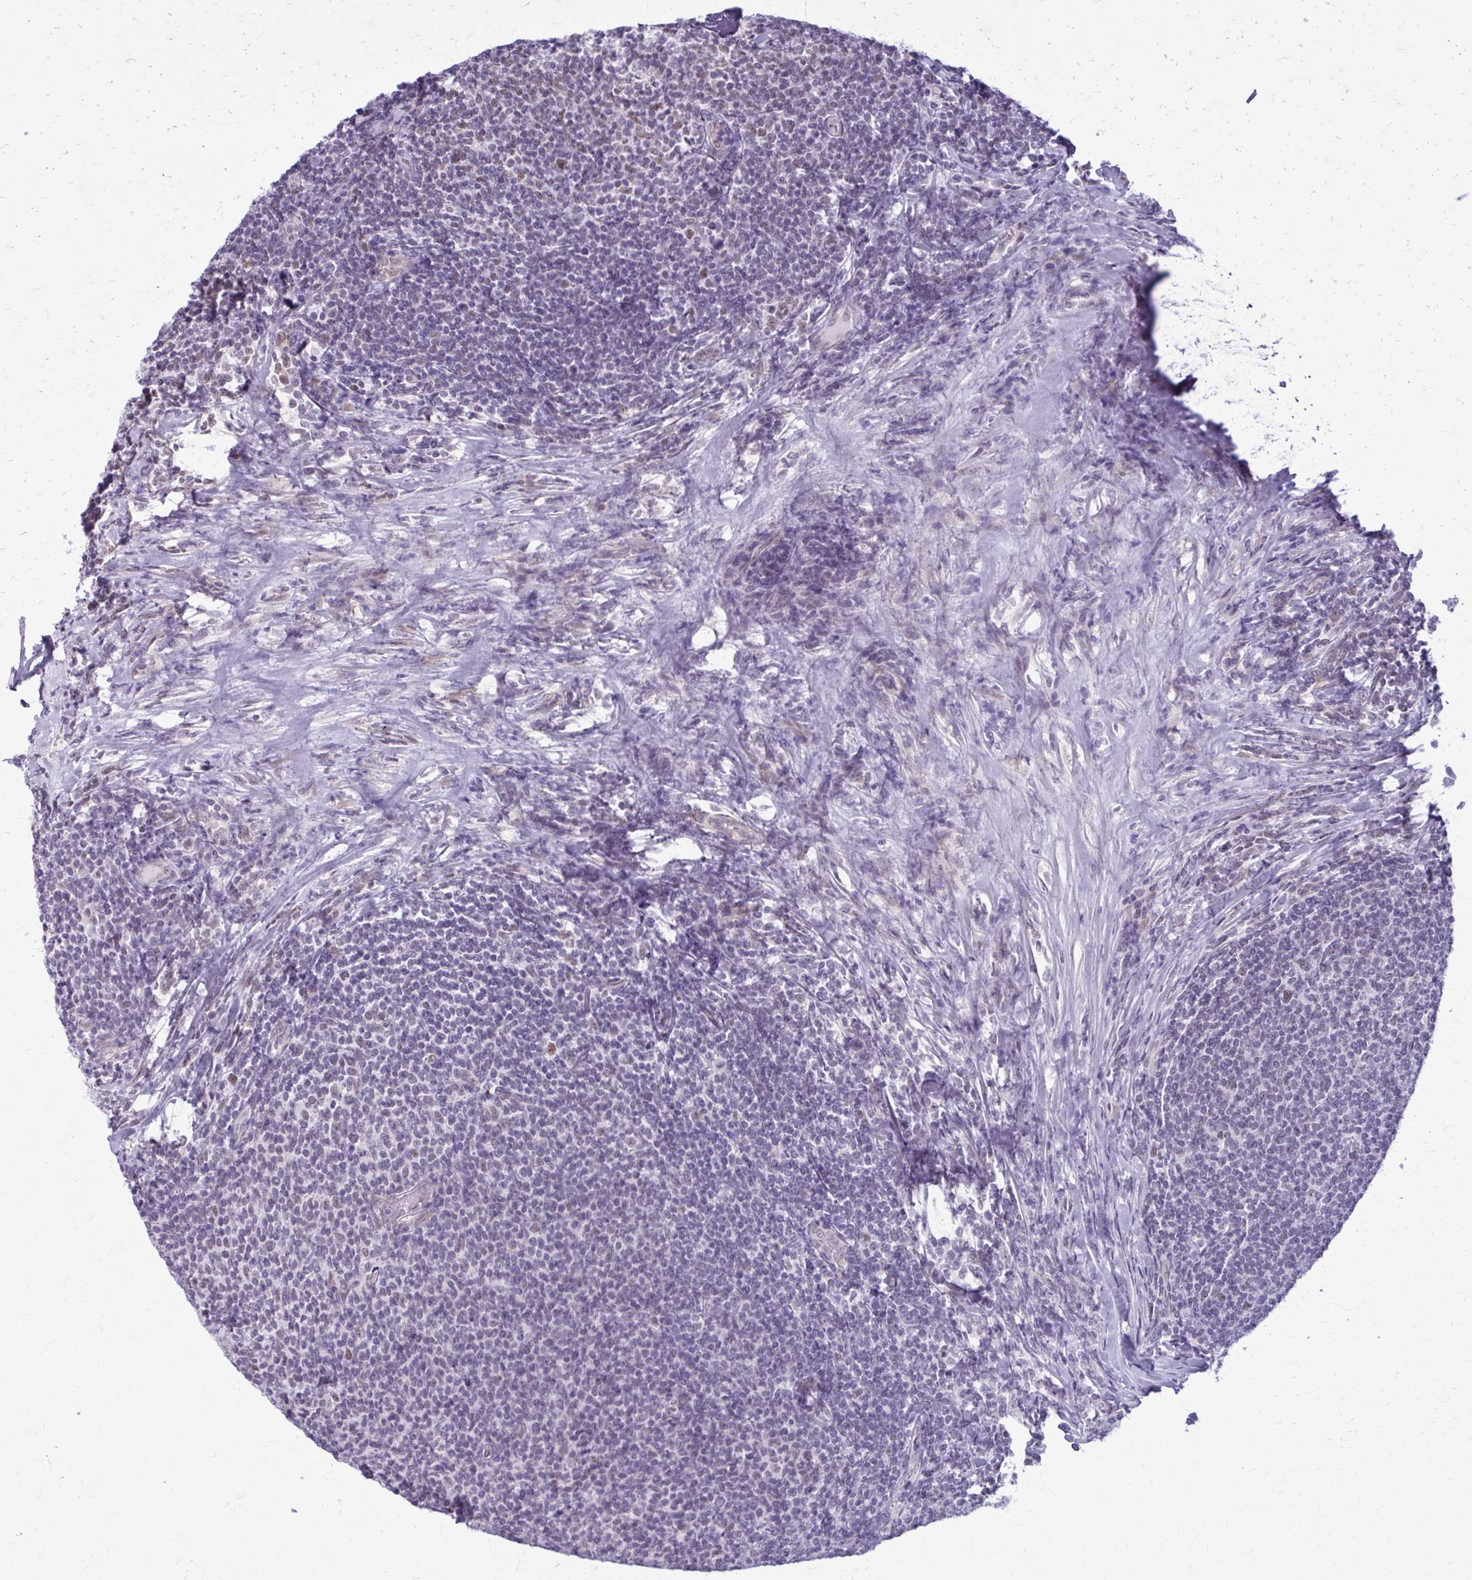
{"staining": {"intensity": "negative", "quantity": "none", "location": "none"}, "tissue": "lymphoma", "cell_type": "Tumor cells", "image_type": "cancer", "snomed": [{"axis": "morphology", "description": "Malignant lymphoma, non-Hodgkin's type, Low grade"}, {"axis": "topography", "description": "Lymph node"}], "caption": "Immunohistochemistry (IHC) histopathology image of low-grade malignant lymphoma, non-Hodgkin's type stained for a protein (brown), which demonstrates no expression in tumor cells.", "gene": "NUMBL", "patient": {"sex": "male", "age": 52}}